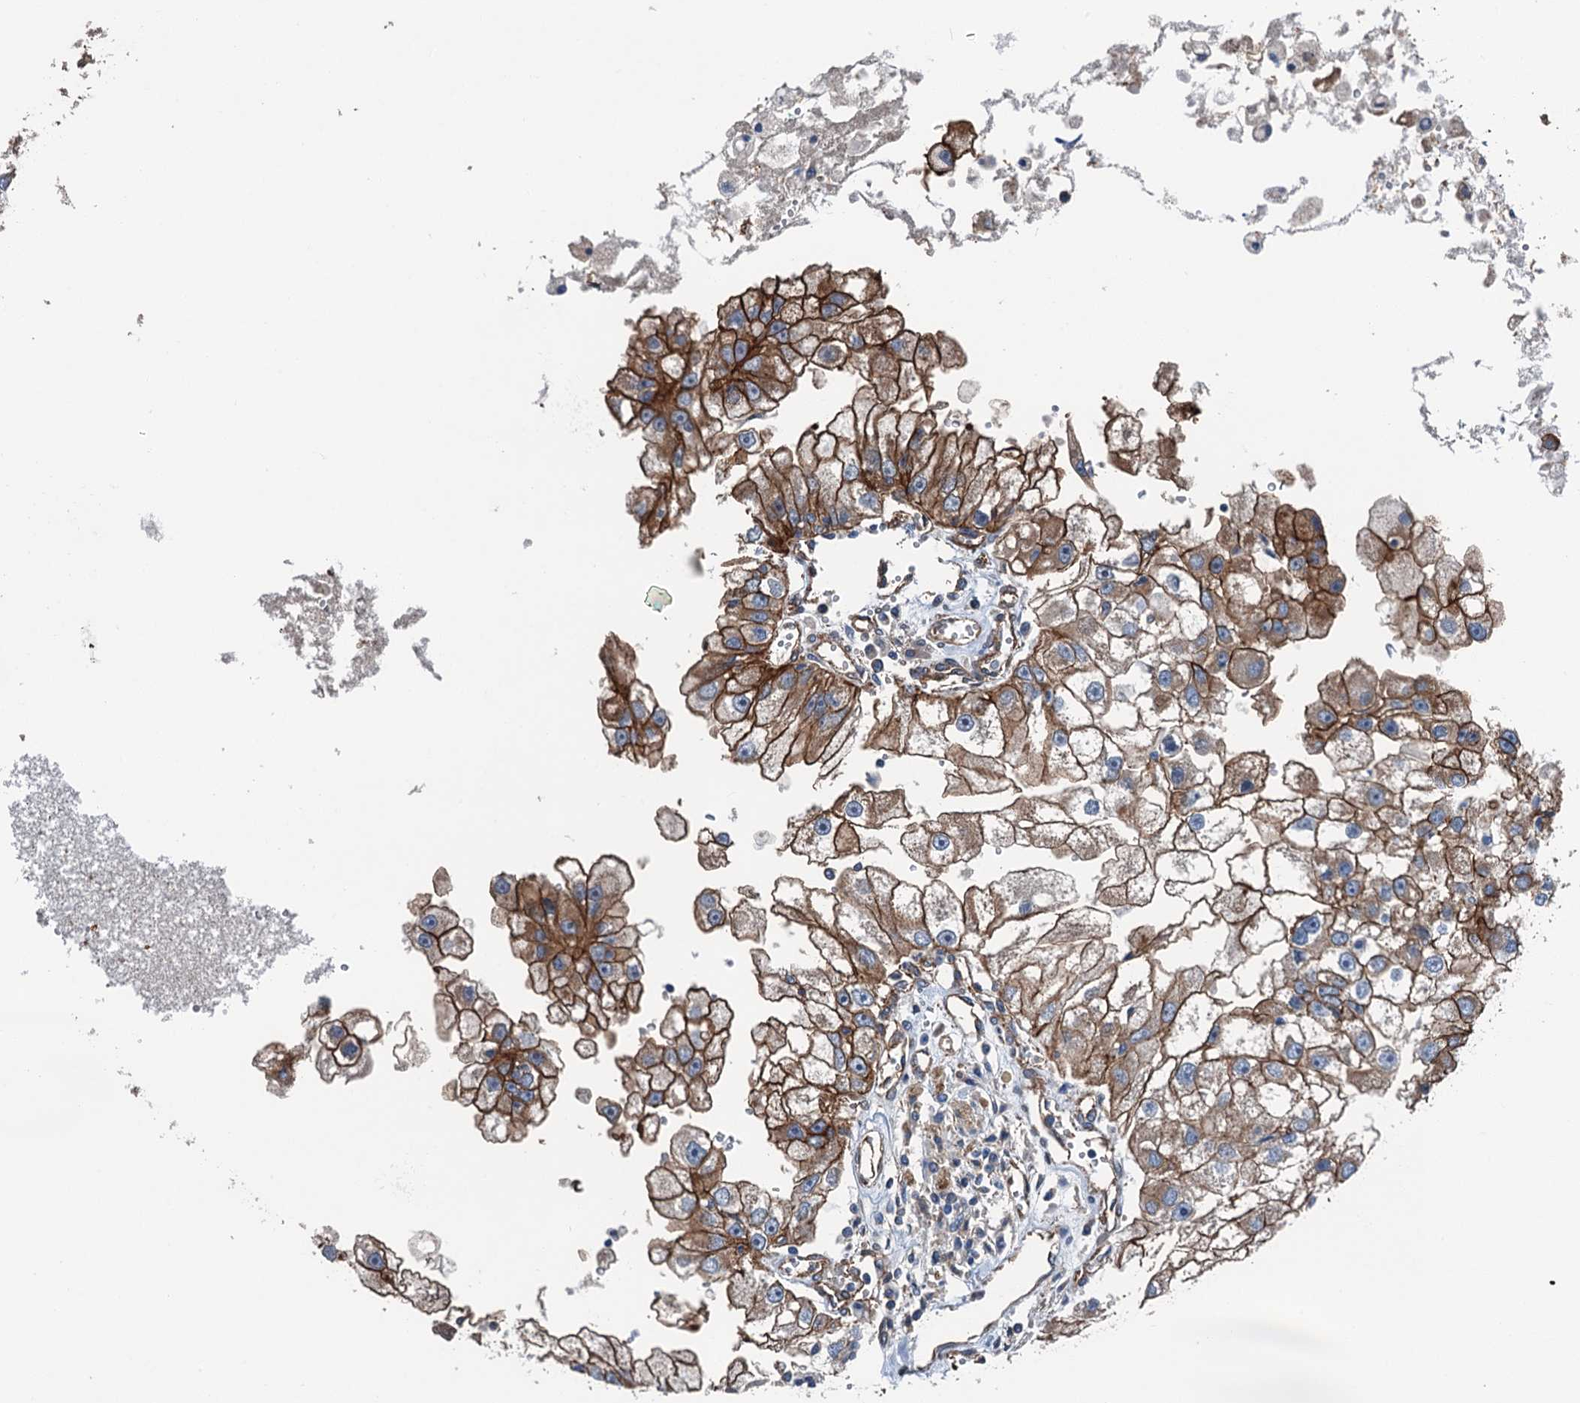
{"staining": {"intensity": "strong", "quantity": "25%-75%", "location": "cytoplasmic/membranous"}, "tissue": "renal cancer", "cell_type": "Tumor cells", "image_type": "cancer", "snomed": [{"axis": "morphology", "description": "Adenocarcinoma, NOS"}, {"axis": "topography", "description": "Kidney"}], "caption": "This photomicrograph demonstrates immunohistochemistry staining of adenocarcinoma (renal), with high strong cytoplasmic/membranous positivity in about 25%-75% of tumor cells.", "gene": "NMRAL1", "patient": {"sex": "male", "age": 63}}